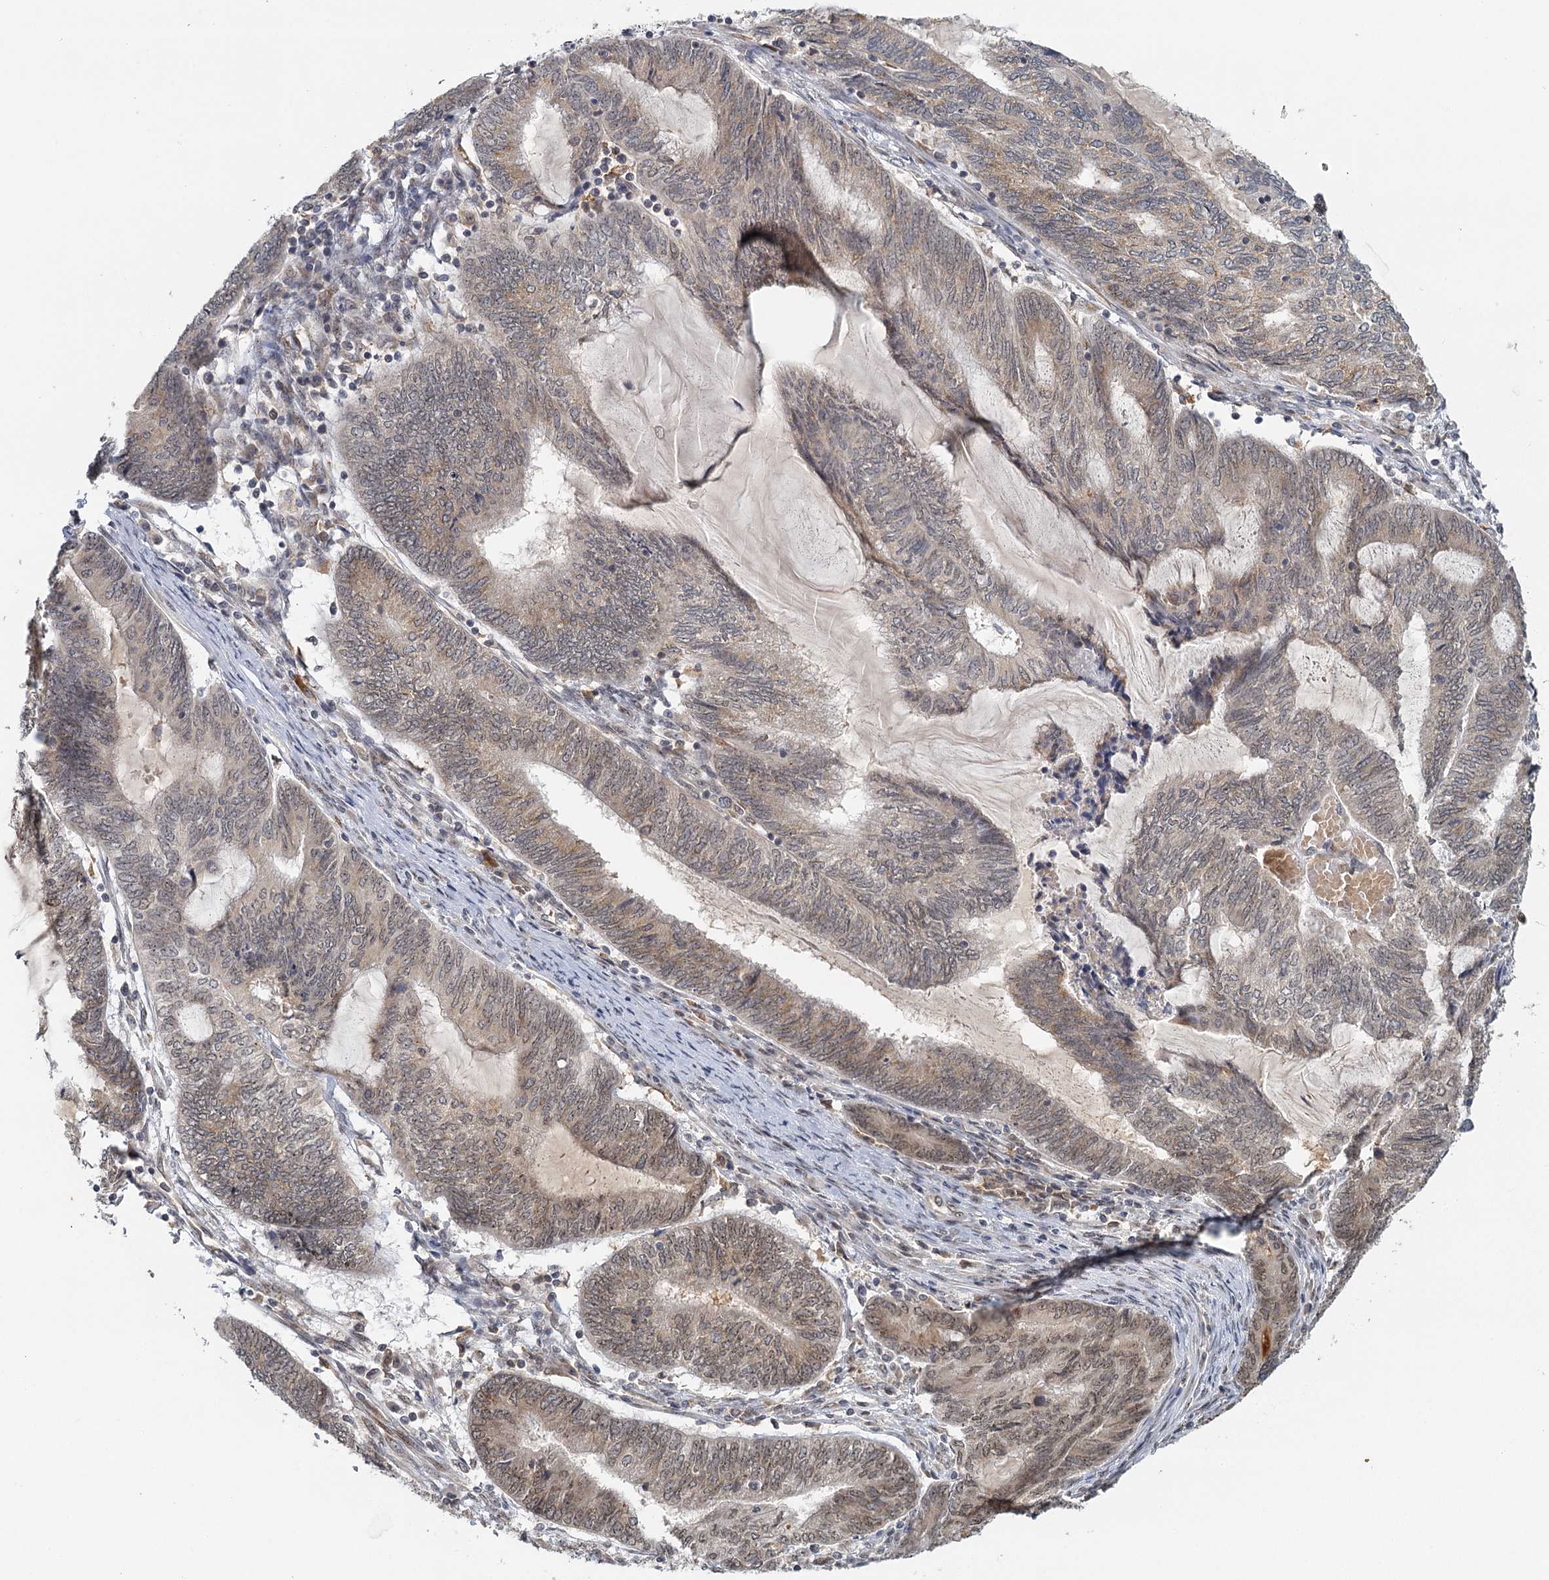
{"staining": {"intensity": "weak", "quantity": "<25%", "location": "nuclear"}, "tissue": "endometrial cancer", "cell_type": "Tumor cells", "image_type": "cancer", "snomed": [{"axis": "morphology", "description": "Adenocarcinoma, NOS"}, {"axis": "topography", "description": "Uterus"}, {"axis": "topography", "description": "Endometrium"}], "caption": "Immunohistochemical staining of human endometrial cancer shows no significant staining in tumor cells. (Stains: DAB (3,3'-diaminobenzidine) IHC with hematoxylin counter stain, Microscopy: brightfield microscopy at high magnification).", "gene": "TREX1", "patient": {"sex": "female", "age": 70}}